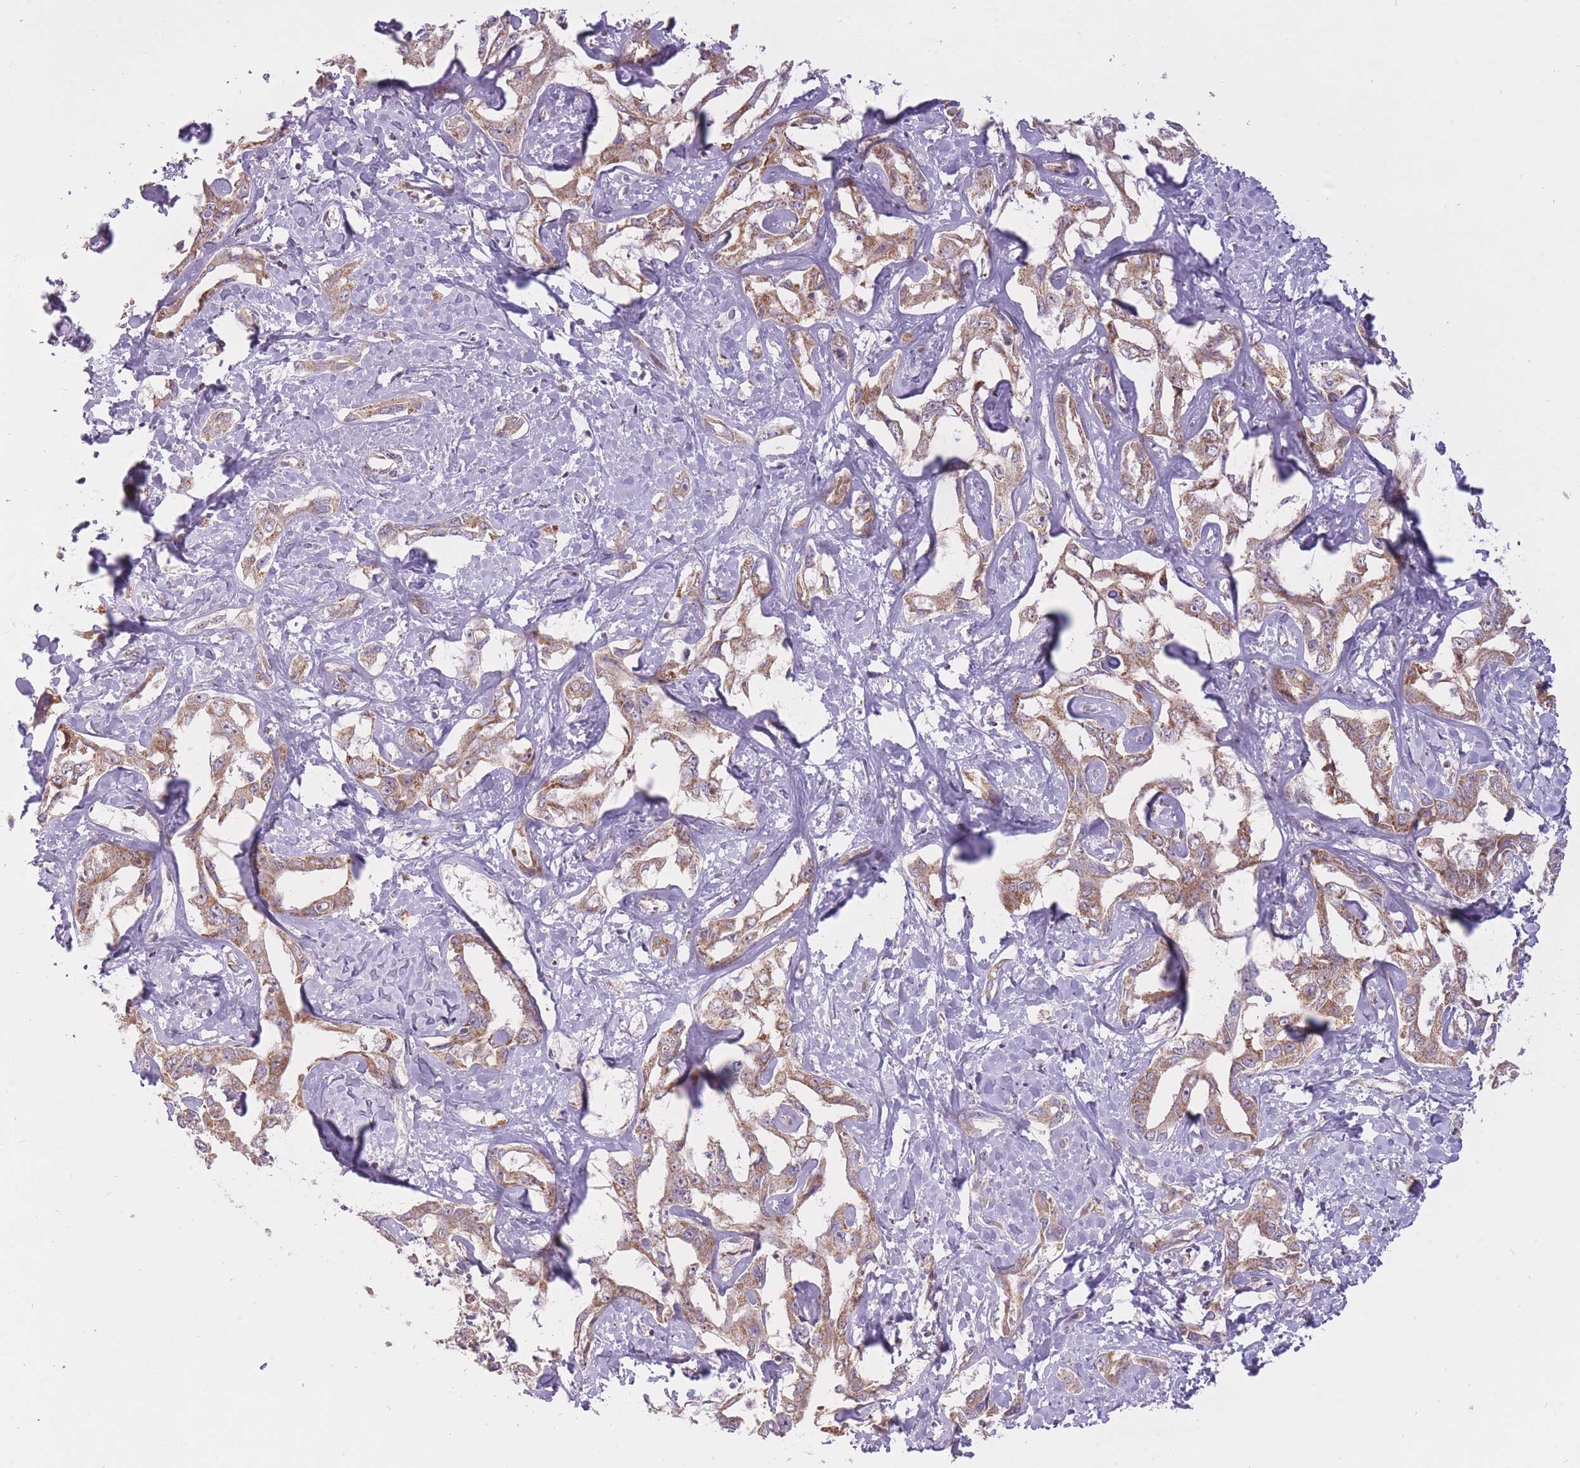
{"staining": {"intensity": "moderate", "quantity": ">75%", "location": "cytoplasmic/membranous"}, "tissue": "liver cancer", "cell_type": "Tumor cells", "image_type": "cancer", "snomed": [{"axis": "morphology", "description": "Cholangiocarcinoma"}, {"axis": "topography", "description": "Liver"}], "caption": "Moderate cytoplasmic/membranous protein positivity is appreciated in about >75% of tumor cells in liver cancer (cholangiocarcinoma).", "gene": "LIN7C", "patient": {"sex": "male", "age": 59}}